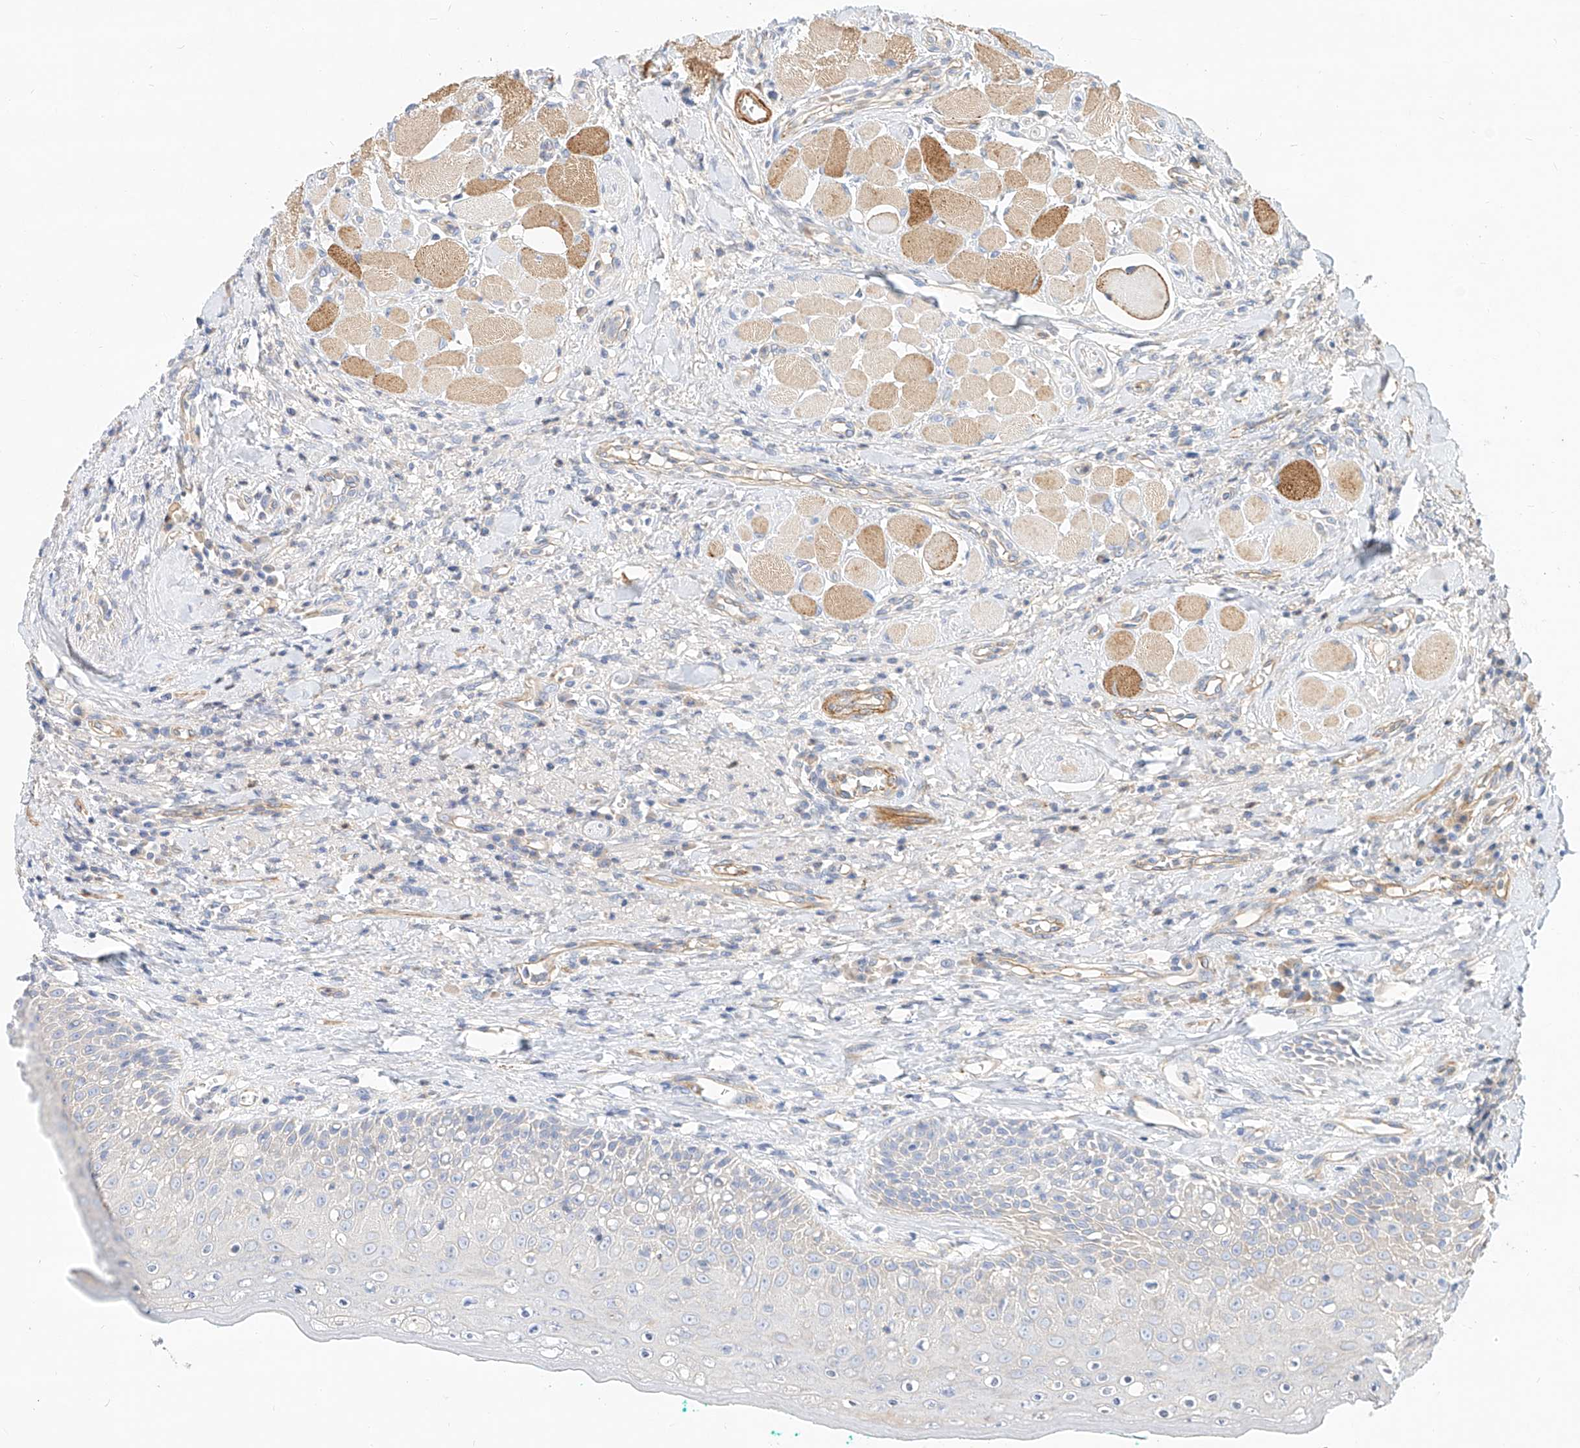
{"staining": {"intensity": "moderate", "quantity": "25%-75%", "location": "cytoplasmic/membranous"}, "tissue": "oral mucosa", "cell_type": "Squamous epithelial cells", "image_type": "normal", "snomed": [{"axis": "morphology", "description": "Normal tissue, NOS"}, {"axis": "topography", "description": "Oral tissue"}], "caption": "Normal oral mucosa displays moderate cytoplasmic/membranous staining in approximately 25%-75% of squamous epithelial cells, visualized by immunohistochemistry.", "gene": "KCNH5", "patient": {"sex": "female", "age": 70}}